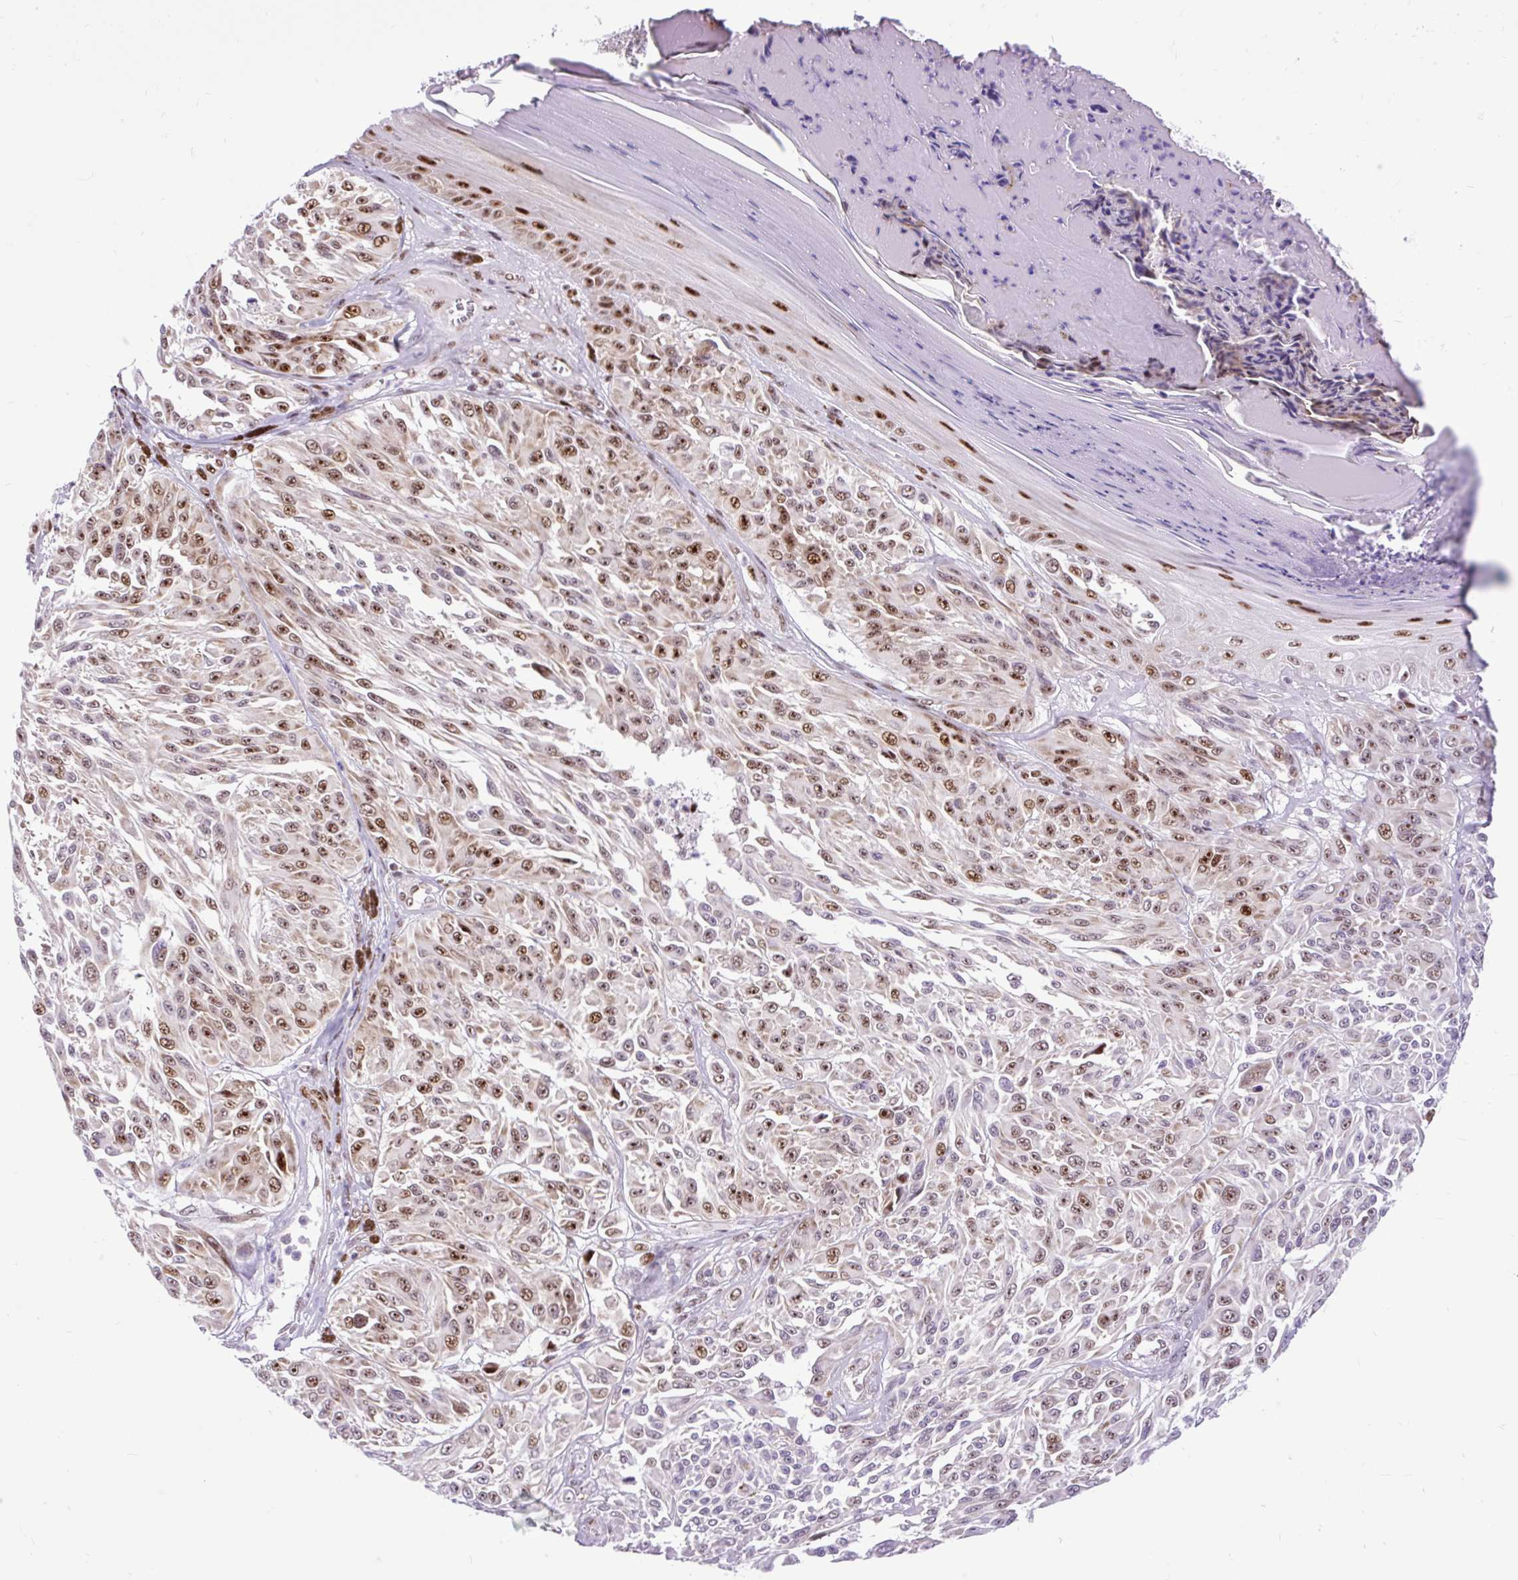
{"staining": {"intensity": "moderate", "quantity": ">75%", "location": "nuclear"}, "tissue": "melanoma", "cell_type": "Tumor cells", "image_type": "cancer", "snomed": [{"axis": "morphology", "description": "Malignant melanoma, NOS"}, {"axis": "topography", "description": "Skin"}], "caption": "High-power microscopy captured an IHC micrograph of malignant melanoma, revealing moderate nuclear staining in about >75% of tumor cells. Ihc stains the protein of interest in brown and the nuclei are stained blue.", "gene": "CLK2", "patient": {"sex": "male", "age": 94}}